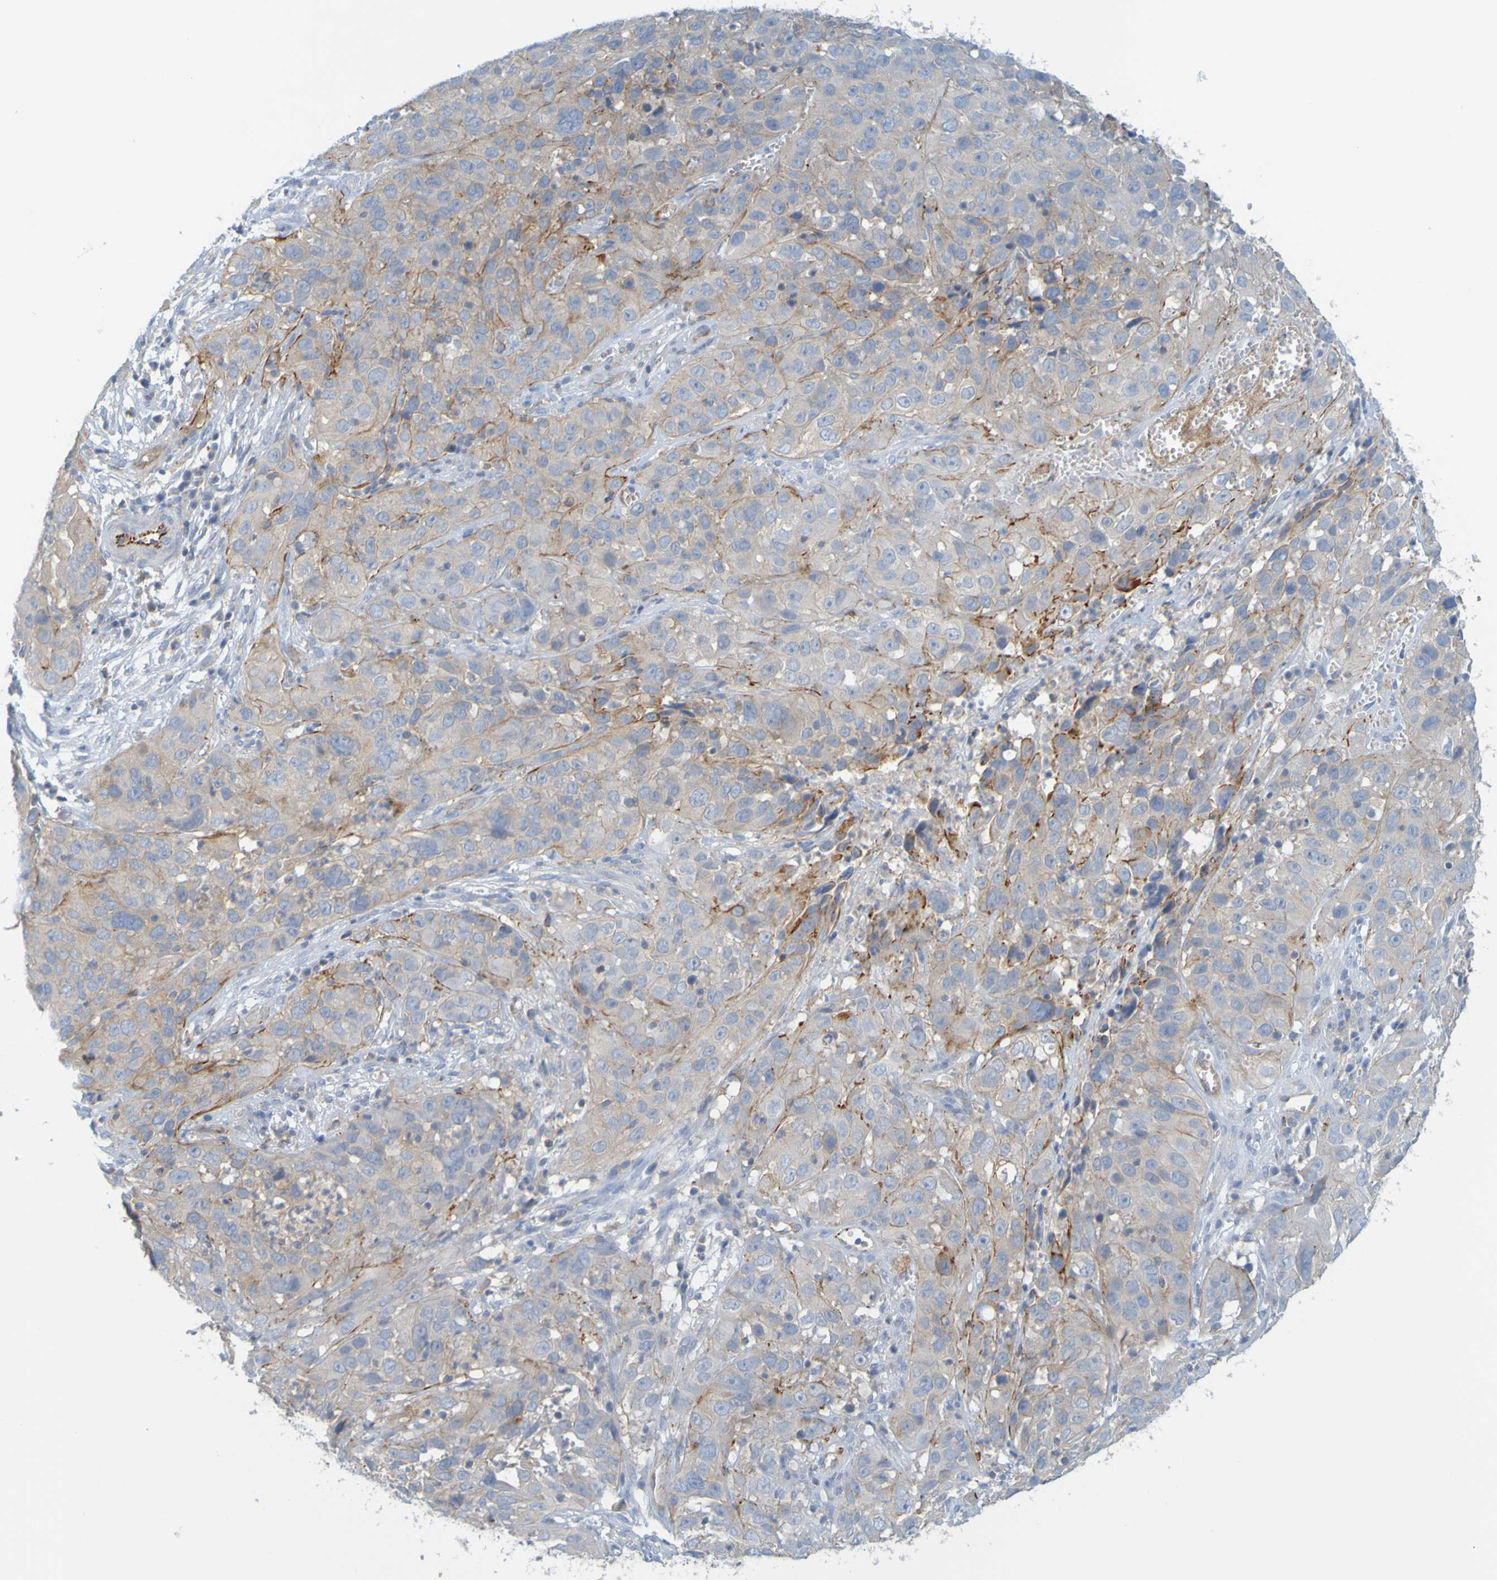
{"staining": {"intensity": "strong", "quantity": "<25%", "location": "cytoplasmic/membranous"}, "tissue": "cervical cancer", "cell_type": "Tumor cells", "image_type": "cancer", "snomed": [{"axis": "morphology", "description": "Squamous cell carcinoma, NOS"}, {"axis": "topography", "description": "Cervix"}], "caption": "Strong cytoplasmic/membranous positivity is seen in about <25% of tumor cells in cervical cancer (squamous cell carcinoma).", "gene": "APPL1", "patient": {"sex": "female", "age": 32}}